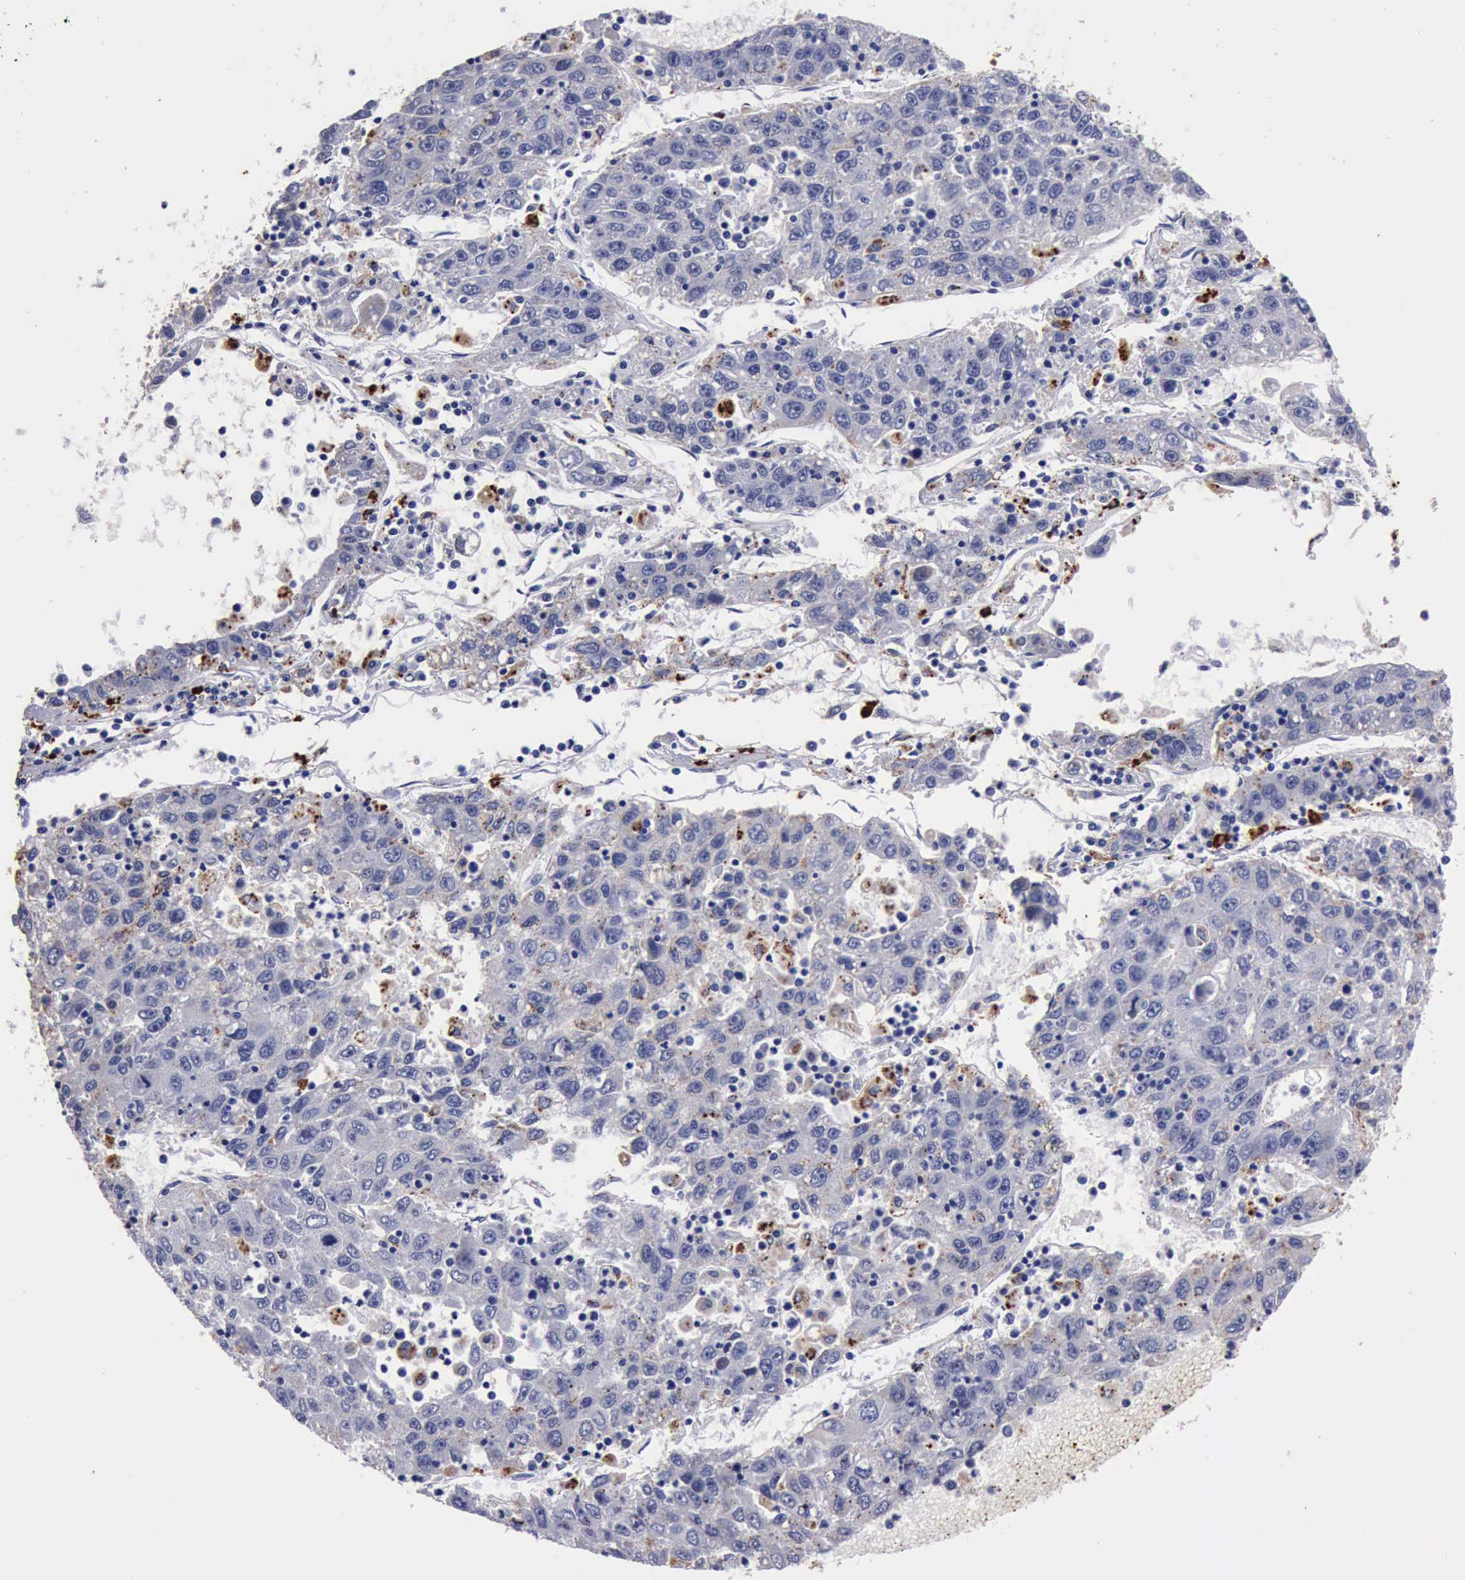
{"staining": {"intensity": "moderate", "quantity": "25%-75%", "location": "cytoplasmic/membranous"}, "tissue": "liver cancer", "cell_type": "Tumor cells", "image_type": "cancer", "snomed": [{"axis": "morphology", "description": "Carcinoma, Hepatocellular, NOS"}, {"axis": "topography", "description": "Liver"}], "caption": "Liver cancer stained with DAB immunohistochemistry (IHC) reveals medium levels of moderate cytoplasmic/membranous positivity in about 25%-75% of tumor cells.", "gene": "CTSD", "patient": {"sex": "male", "age": 49}}